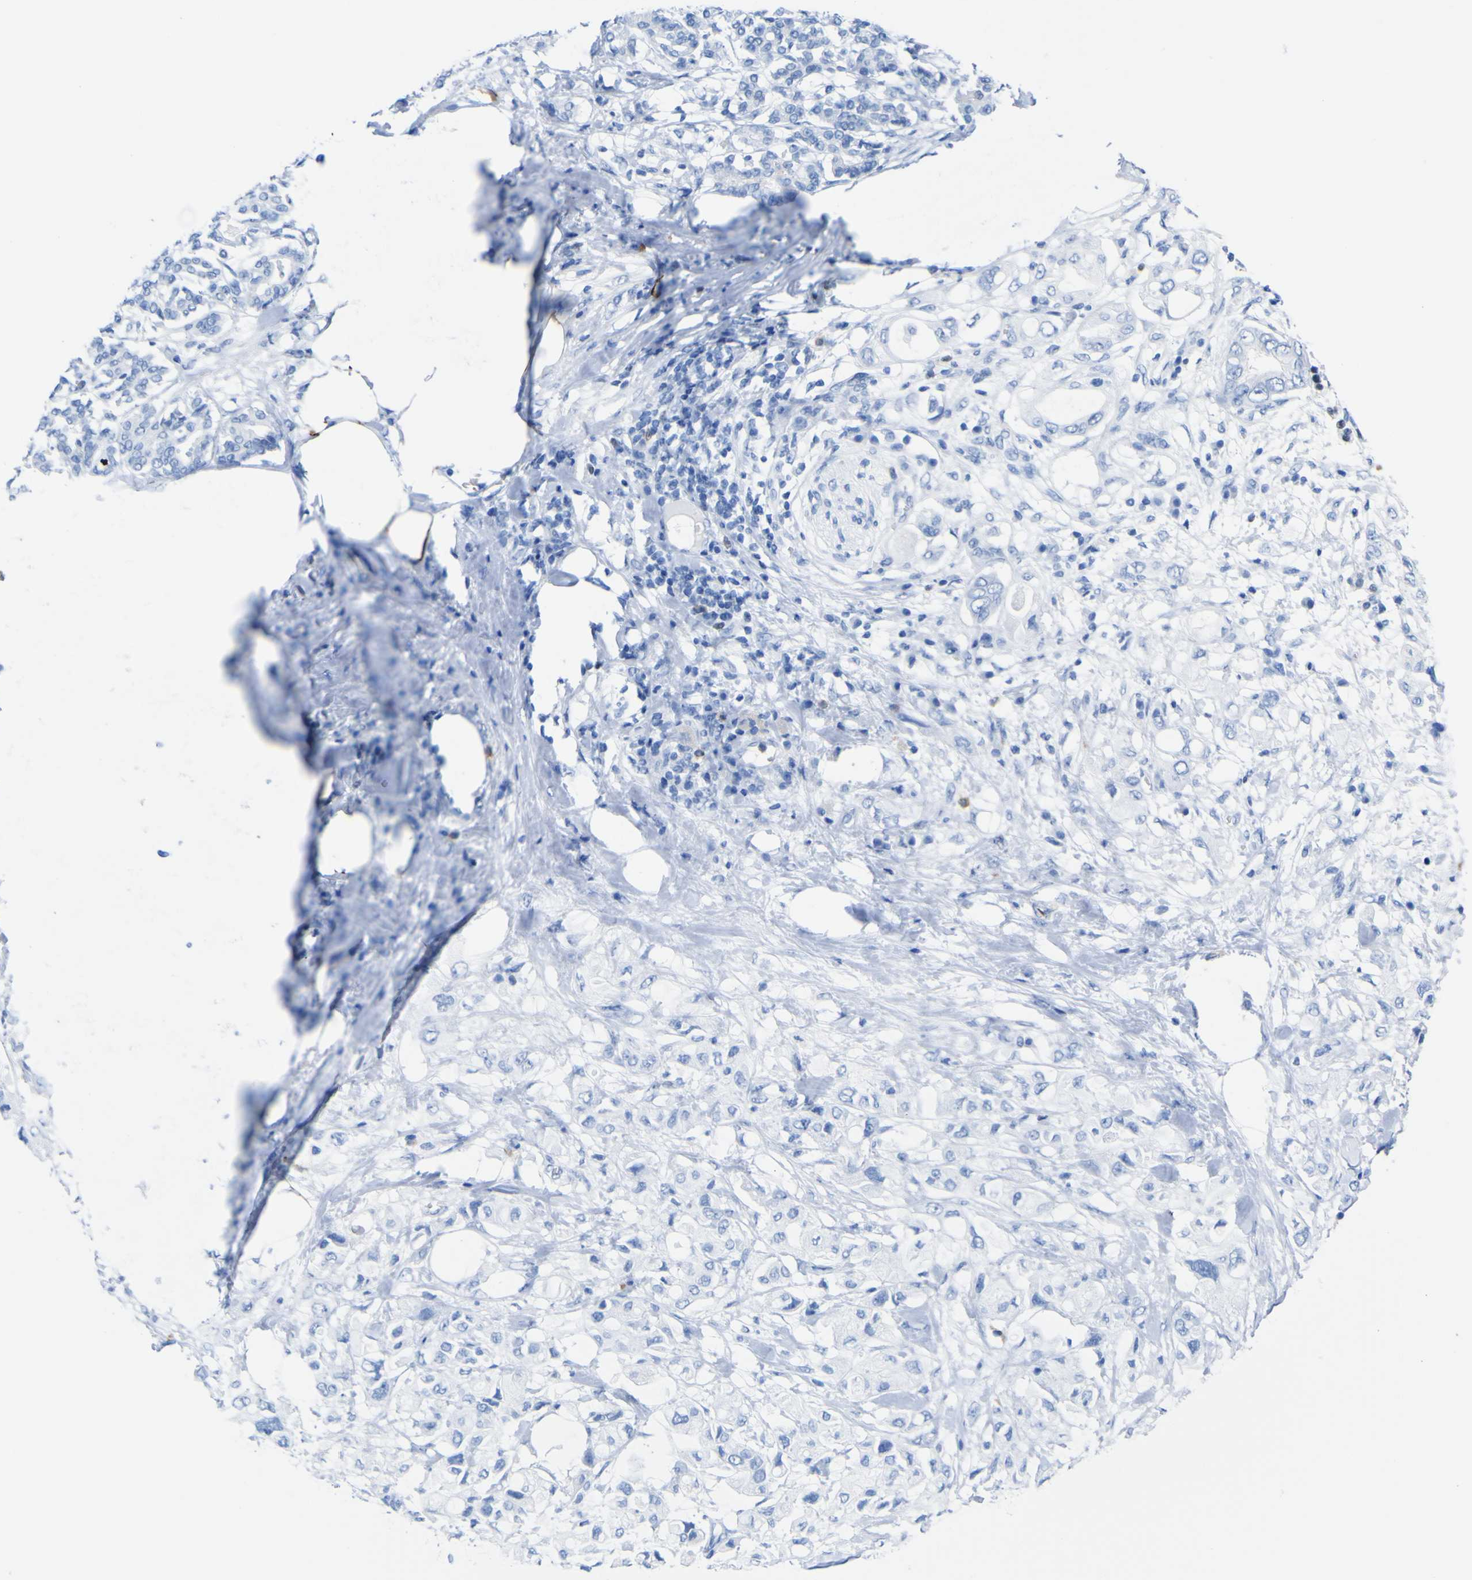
{"staining": {"intensity": "negative", "quantity": "none", "location": "none"}, "tissue": "pancreatic cancer", "cell_type": "Tumor cells", "image_type": "cancer", "snomed": [{"axis": "morphology", "description": "Adenocarcinoma, NOS"}, {"axis": "topography", "description": "Pancreas"}], "caption": "Immunohistochemistry of adenocarcinoma (pancreatic) exhibits no positivity in tumor cells.", "gene": "DACH1", "patient": {"sex": "female", "age": 56}}